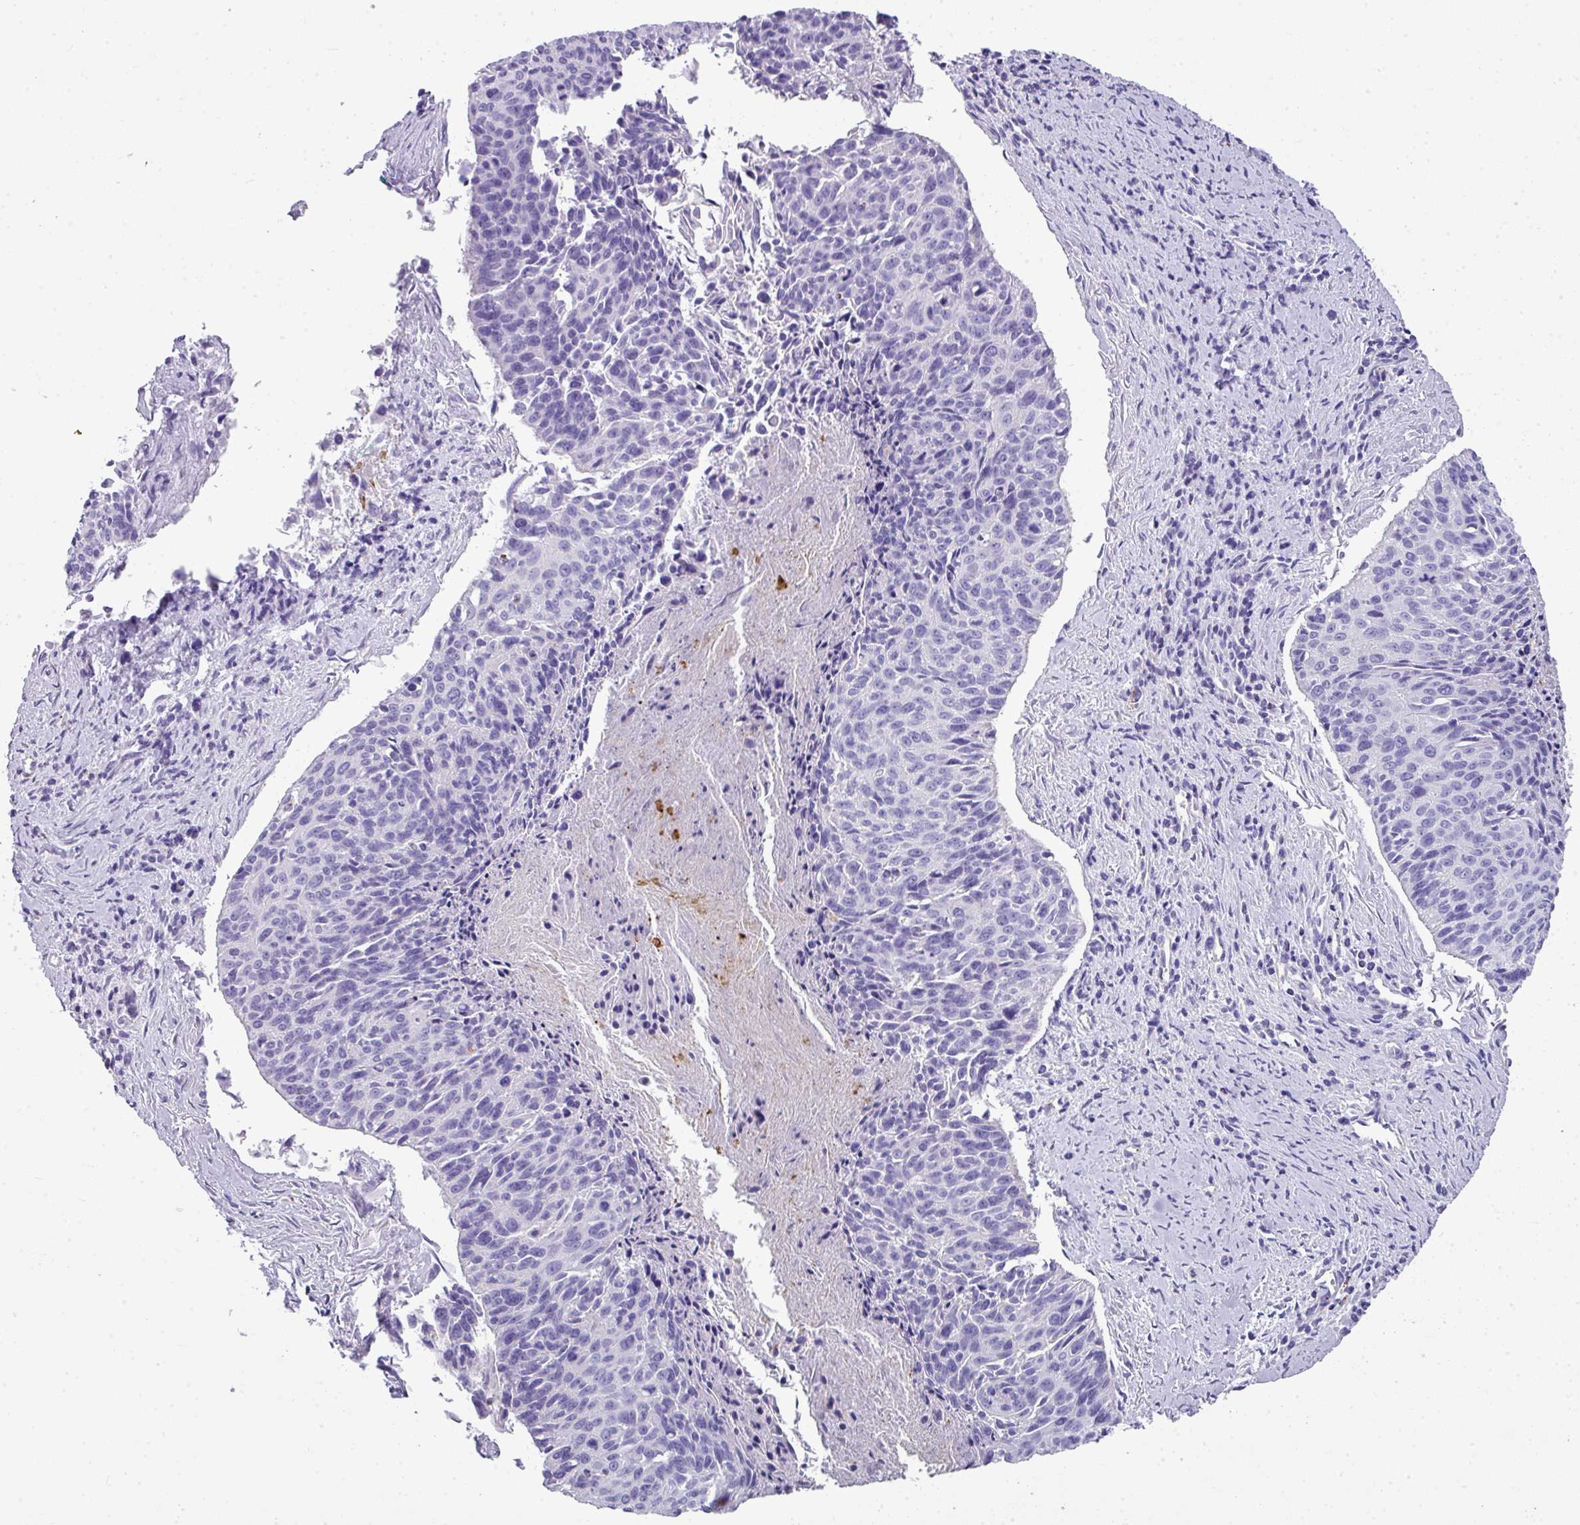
{"staining": {"intensity": "negative", "quantity": "none", "location": "none"}, "tissue": "cervical cancer", "cell_type": "Tumor cells", "image_type": "cancer", "snomed": [{"axis": "morphology", "description": "Squamous cell carcinoma, NOS"}, {"axis": "topography", "description": "Cervix"}], "caption": "Immunohistochemistry histopathology image of cervical cancer stained for a protein (brown), which displays no positivity in tumor cells.", "gene": "ZNF568", "patient": {"sex": "female", "age": 55}}